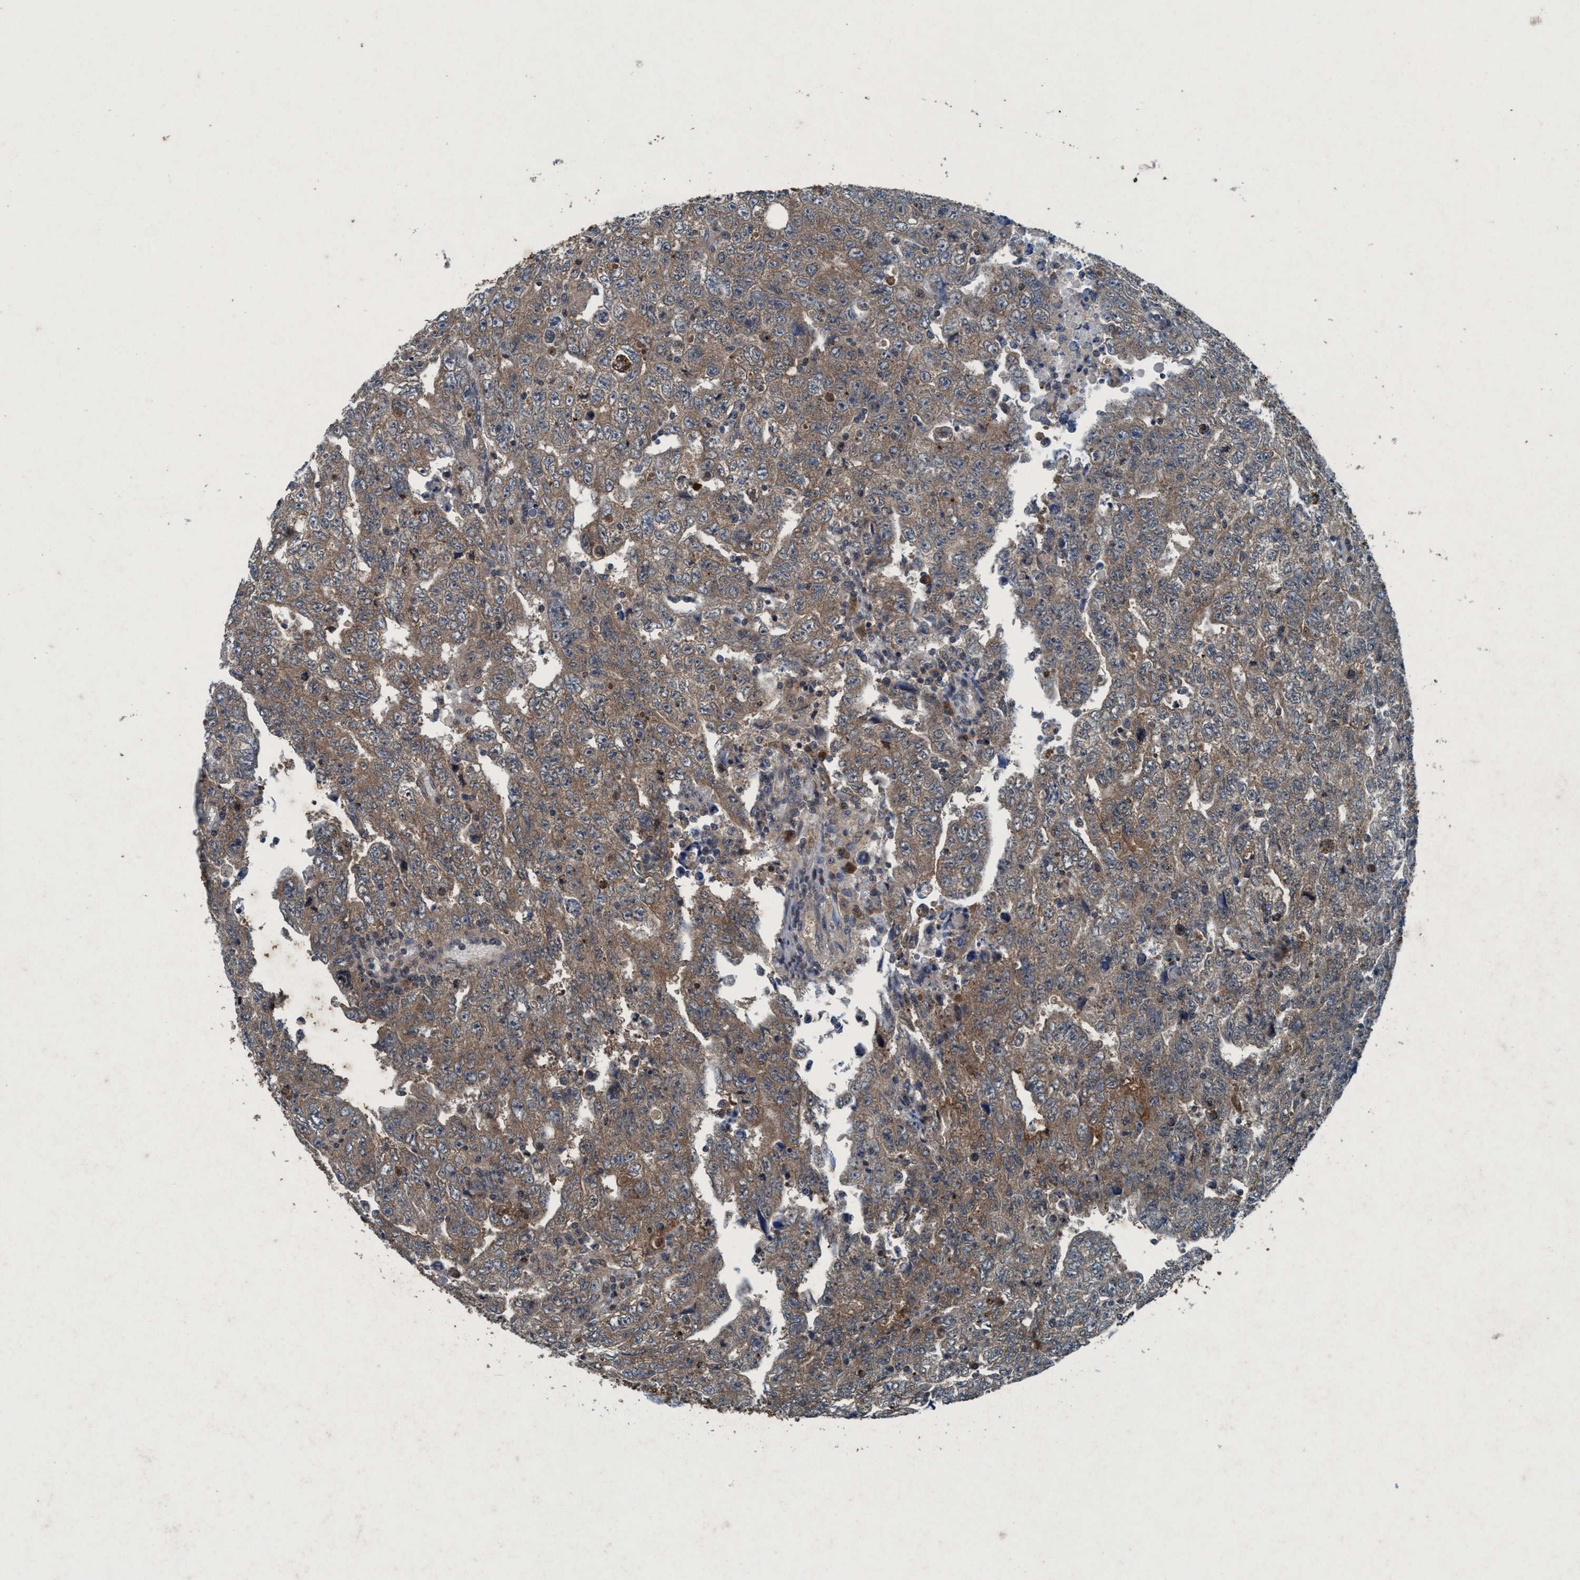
{"staining": {"intensity": "weak", "quantity": ">75%", "location": "cytoplasmic/membranous"}, "tissue": "testis cancer", "cell_type": "Tumor cells", "image_type": "cancer", "snomed": [{"axis": "morphology", "description": "Carcinoma, Embryonal, NOS"}, {"axis": "topography", "description": "Testis"}], "caption": "Embryonal carcinoma (testis) tissue reveals weak cytoplasmic/membranous expression in about >75% of tumor cells The protein of interest is stained brown, and the nuclei are stained in blue (DAB (3,3'-diaminobenzidine) IHC with brightfield microscopy, high magnification).", "gene": "AKT1S1", "patient": {"sex": "male", "age": 28}}